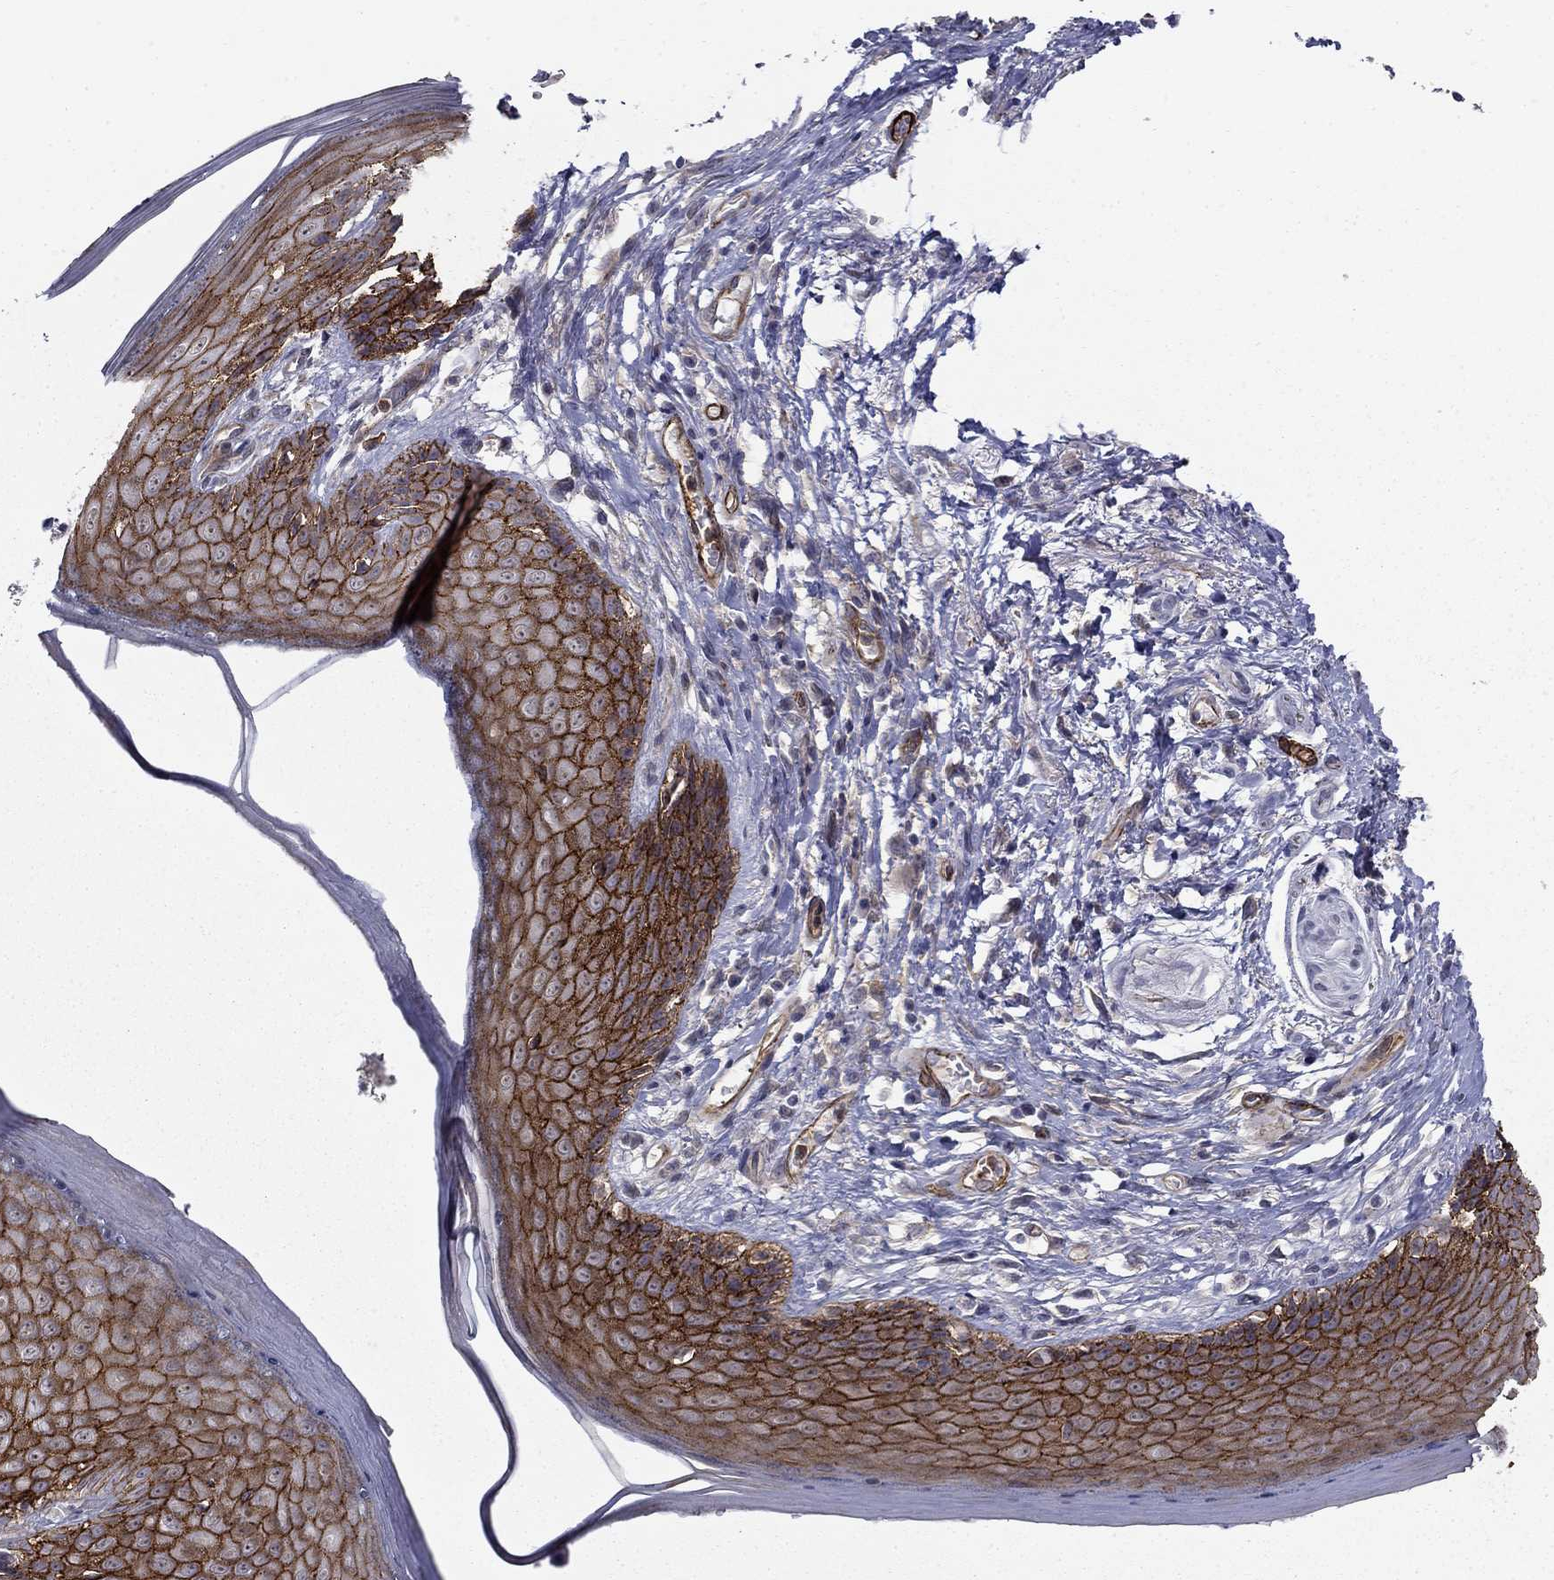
{"staining": {"intensity": "strong", "quantity": ">75%", "location": "cytoplasmic/membranous"}, "tissue": "skin", "cell_type": "Epidermal cells", "image_type": "normal", "snomed": [{"axis": "morphology", "description": "Normal tissue, NOS"}, {"axis": "morphology", "description": "Adenocarcinoma, NOS"}, {"axis": "topography", "description": "Rectum"}, {"axis": "topography", "description": "Anal"}], "caption": "A photomicrograph of human skin stained for a protein shows strong cytoplasmic/membranous brown staining in epidermal cells.", "gene": "KRBA1", "patient": {"sex": "female", "age": 68}}